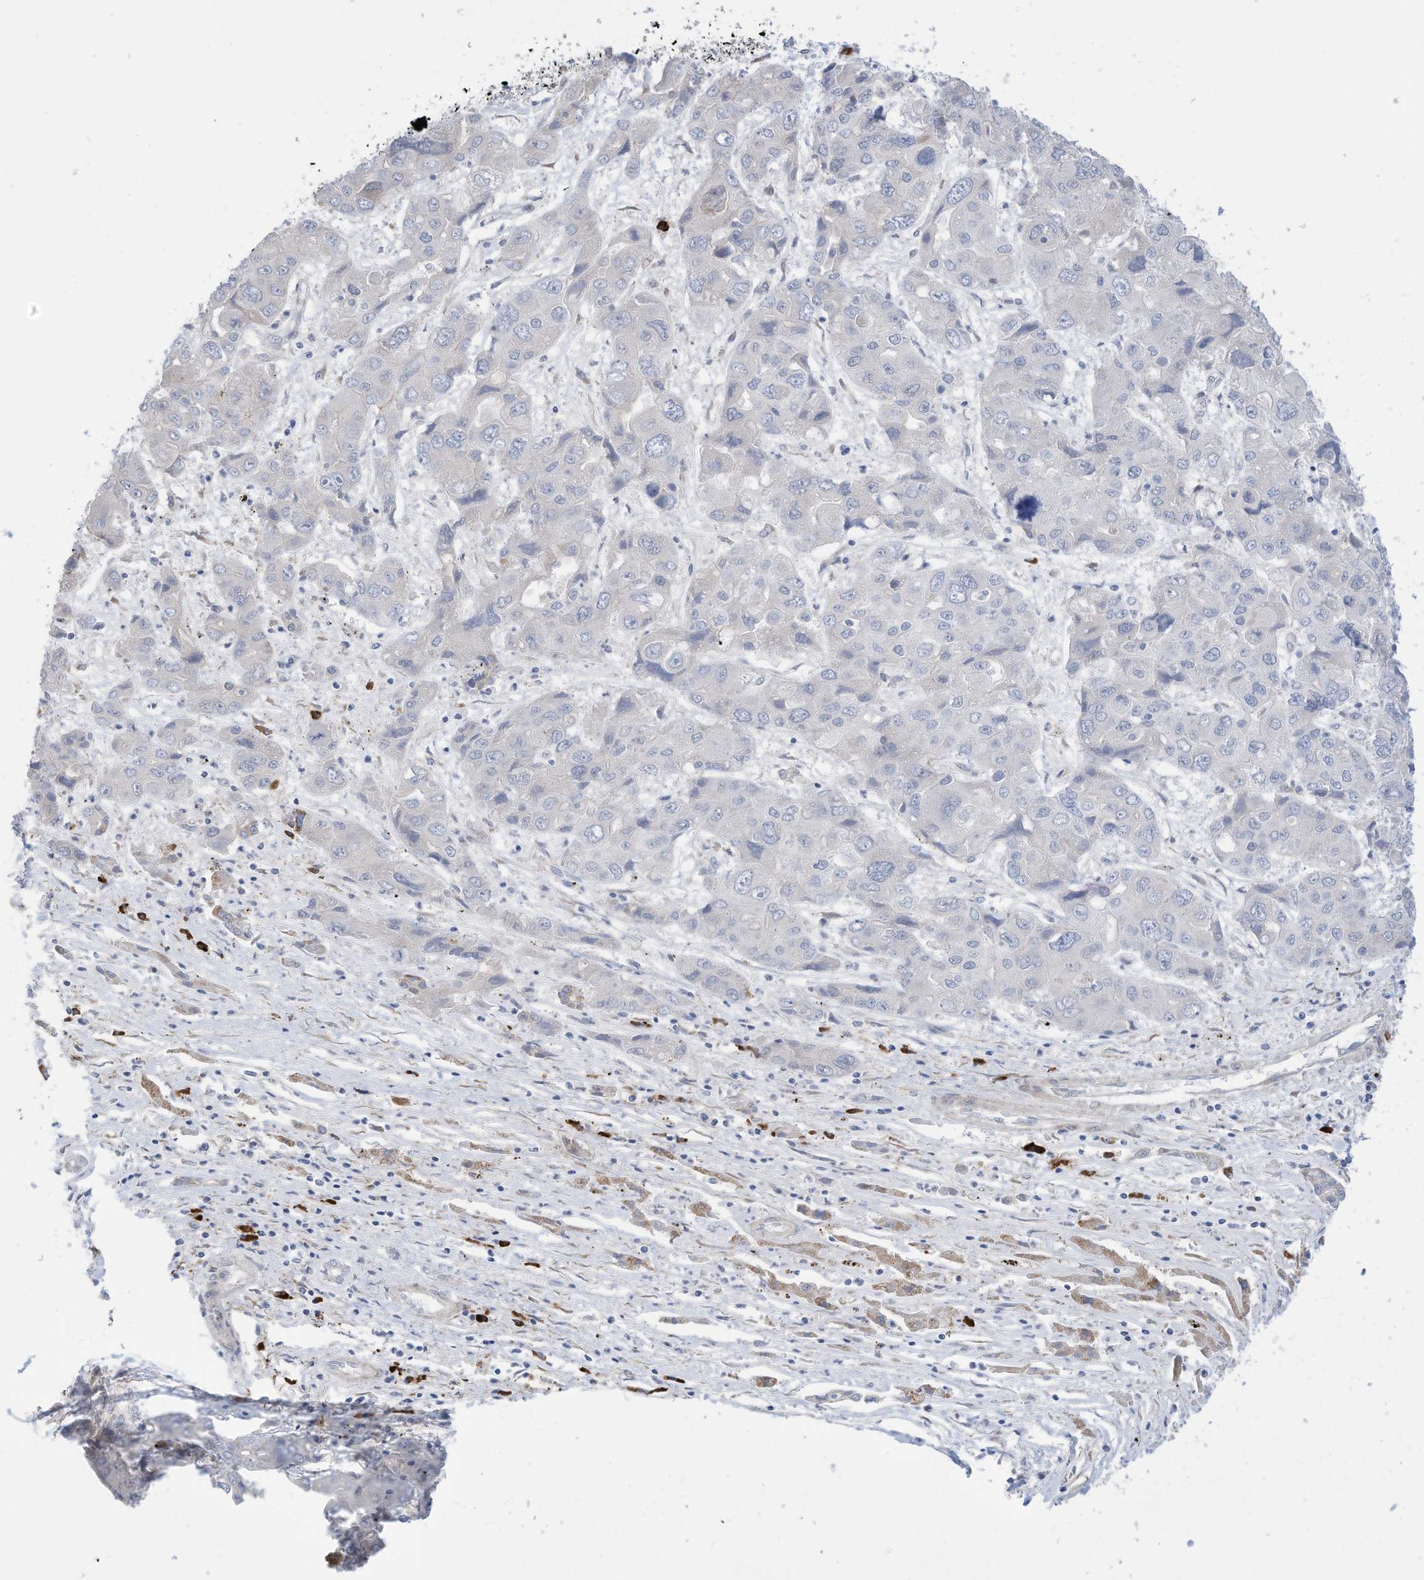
{"staining": {"intensity": "negative", "quantity": "none", "location": "none"}, "tissue": "liver cancer", "cell_type": "Tumor cells", "image_type": "cancer", "snomed": [{"axis": "morphology", "description": "Cholangiocarcinoma"}, {"axis": "topography", "description": "Liver"}], "caption": "This is a micrograph of immunohistochemistry (IHC) staining of liver cancer, which shows no staining in tumor cells.", "gene": "ZNF292", "patient": {"sex": "male", "age": 67}}